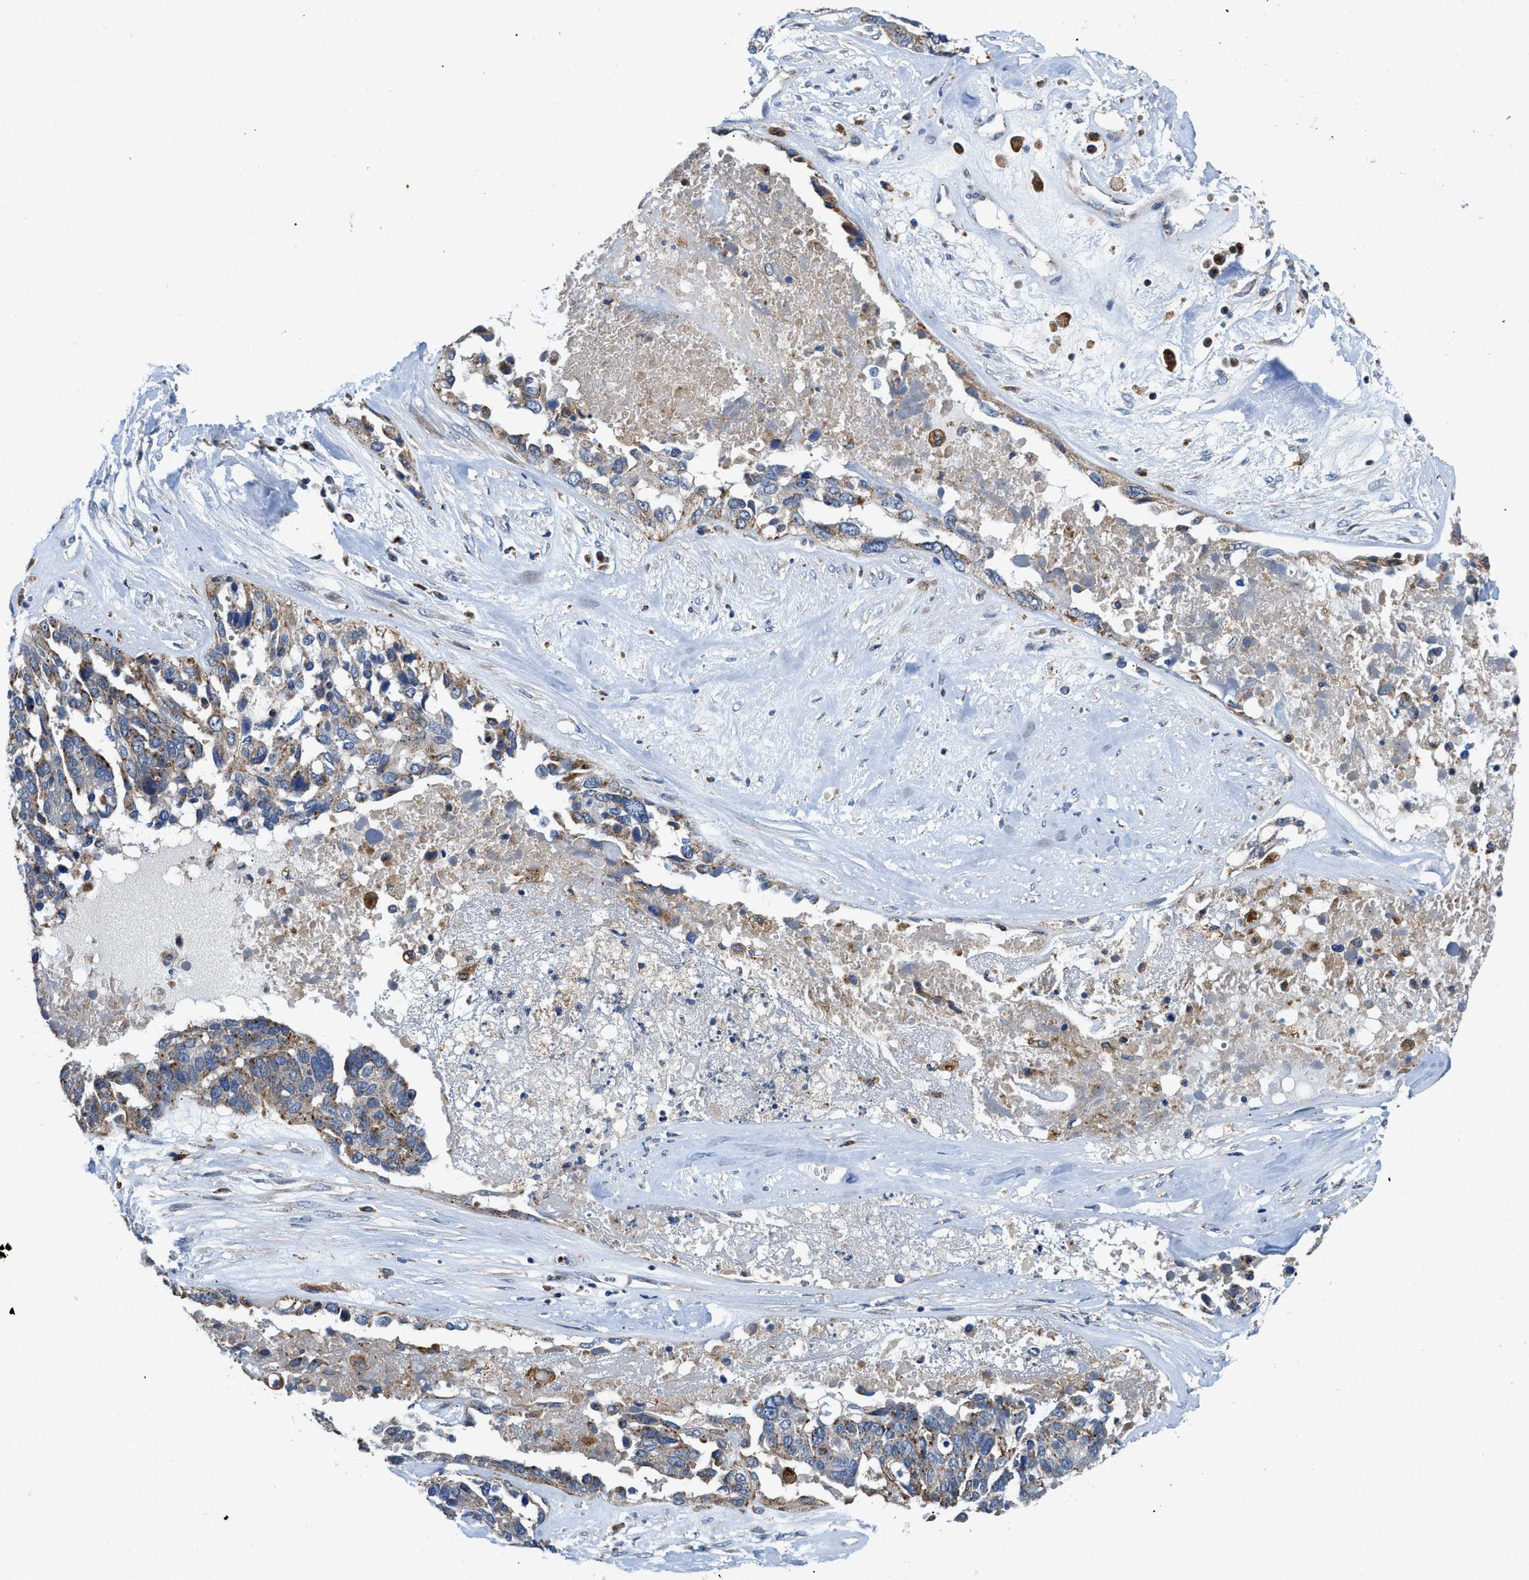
{"staining": {"intensity": "weak", "quantity": "25%-75%", "location": "cytoplasmic/membranous"}, "tissue": "ovarian cancer", "cell_type": "Tumor cells", "image_type": "cancer", "snomed": [{"axis": "morphology", "description": "Cystadenocarcinoma, serous, NOS"}, {"axis": "topography", "description": "Ovary"}], "caption": "Ovarian serous cystadenocarcinoma was stained to show a protein in brown. There is low levels of weak cytoplasmic/membranous positivity in approximately 25%-75% of tumor cells.", "gene": "ENPP4", "patient": {"sex": "female", "age": 44}}